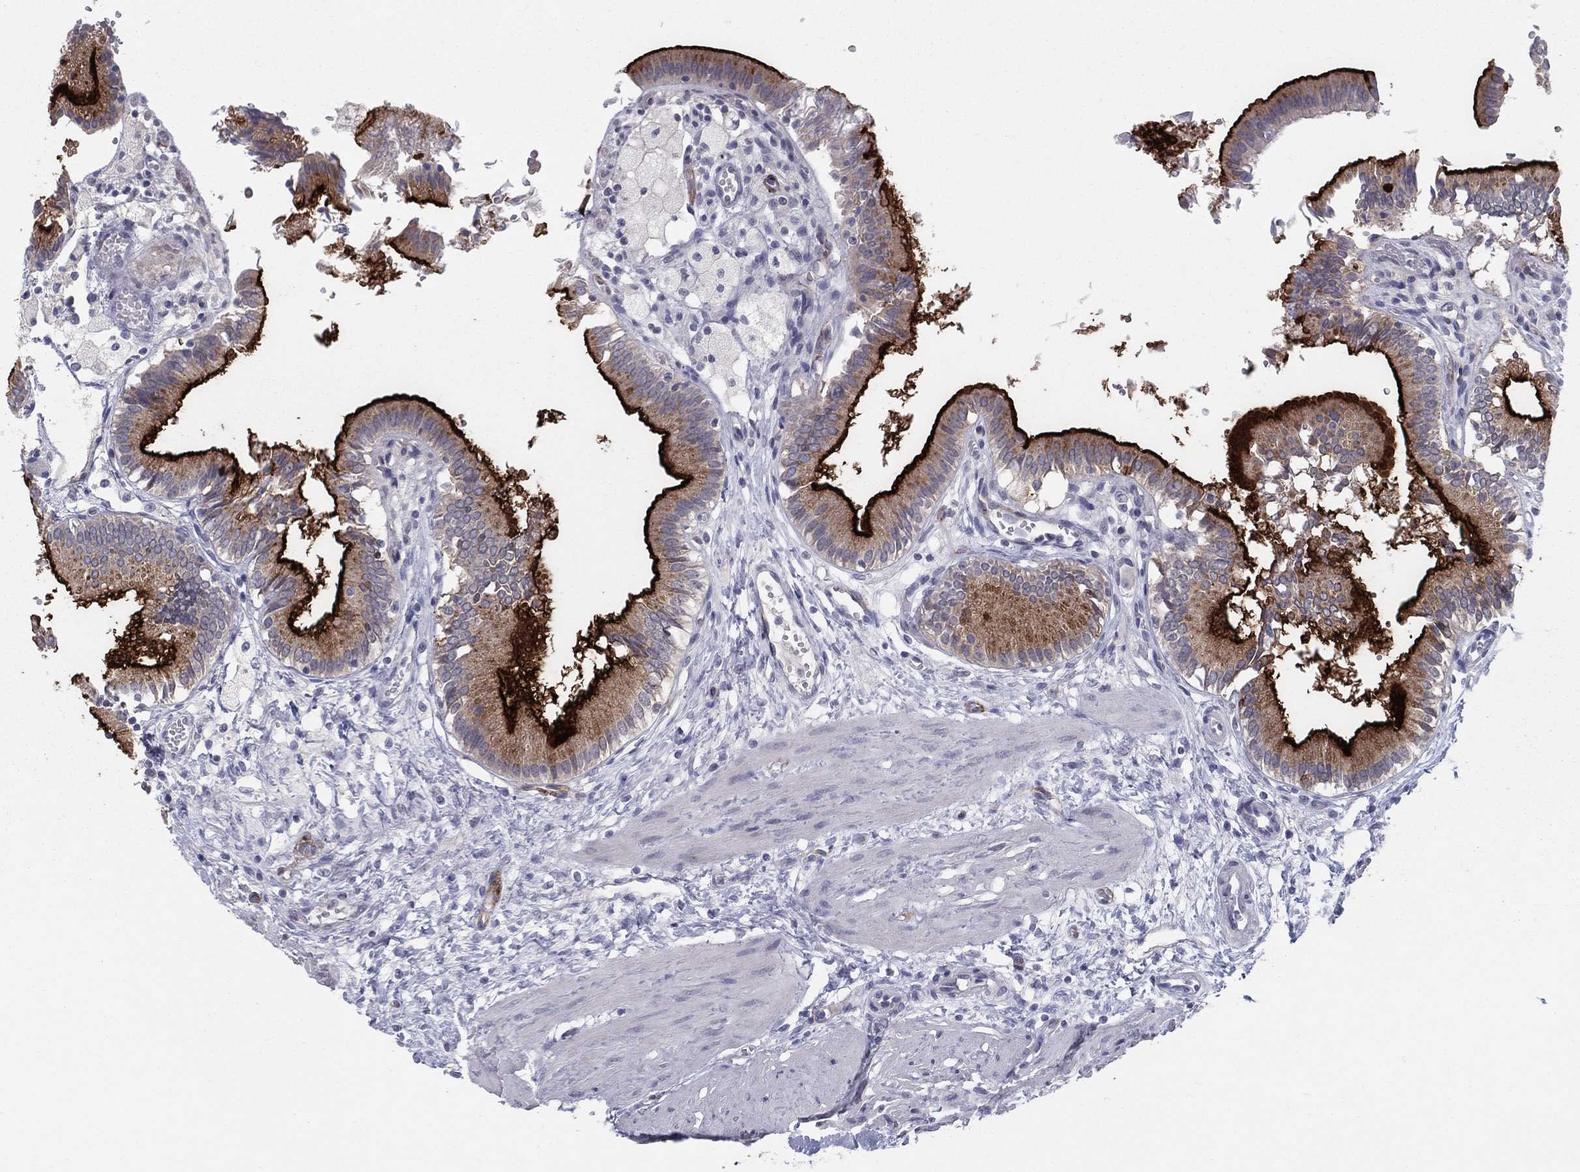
{"staining": {"intensity": "strong", "quantity": "25%-75%", "location": "cytoplasmic/membranous"}, "tissue": "gallbladder", "cell_type": "Glandular cells", "image_type": "normal", "snomed": [{"axis": "morphology", "description": "Normal tissue, NOS"}, {"axis": "topography", "description": "Gallbladder"}], "caption": "High-power microscopy captured an immunohistochemistry micrograph of unremarkable gallbladder, revealing strong cytoplasmic/membranous positivity in approximately 25%-75% of glandular cells.", "gene": "ACE2", "patient": {"sex": "female", "age": 24}}